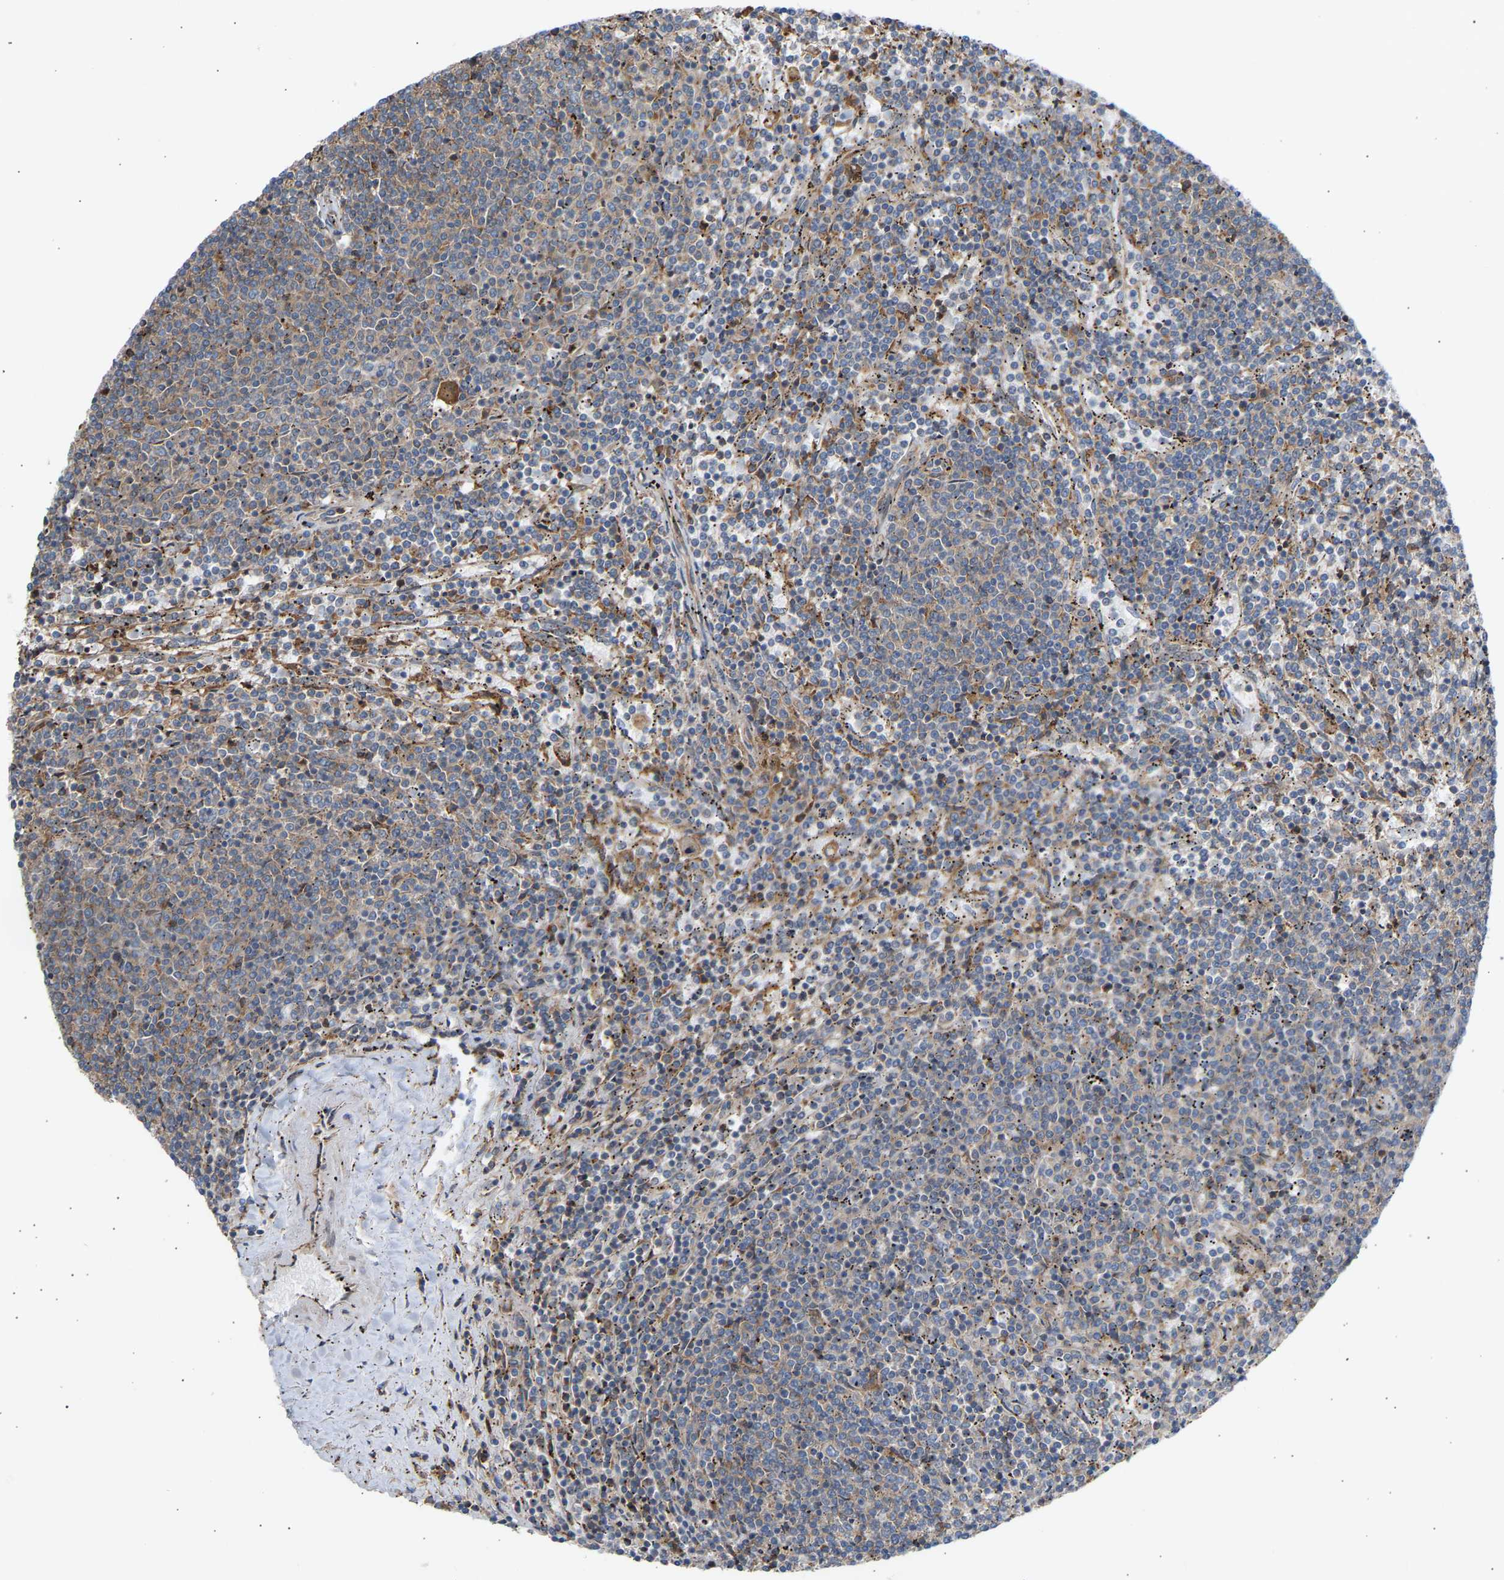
{"staining": {"intensity": "weak", "quantity": "<25%", "location": "cytoplasmic/membranous"}, "tissue": "lymphoma", "cell_type": "Tumor cells", "image_type": "cancer", "snomed": [{"axis": "morphology", "description": "Malignant lymphoma, non-Hodgkin's type, Low grade"}, {"axis": "topography", "description": "Spleen"}], "caption": "Tumor cells are negative for protein expression in human malignant lymphoma, non-Hodgkin's type (low-grade). (Stains: DAB IHC with hematoxylin counter stain, Microscopy: brightfield microscopy at high magnification).", "gene": "GCN1", "patient": {"sex": "female", "age": 50}}